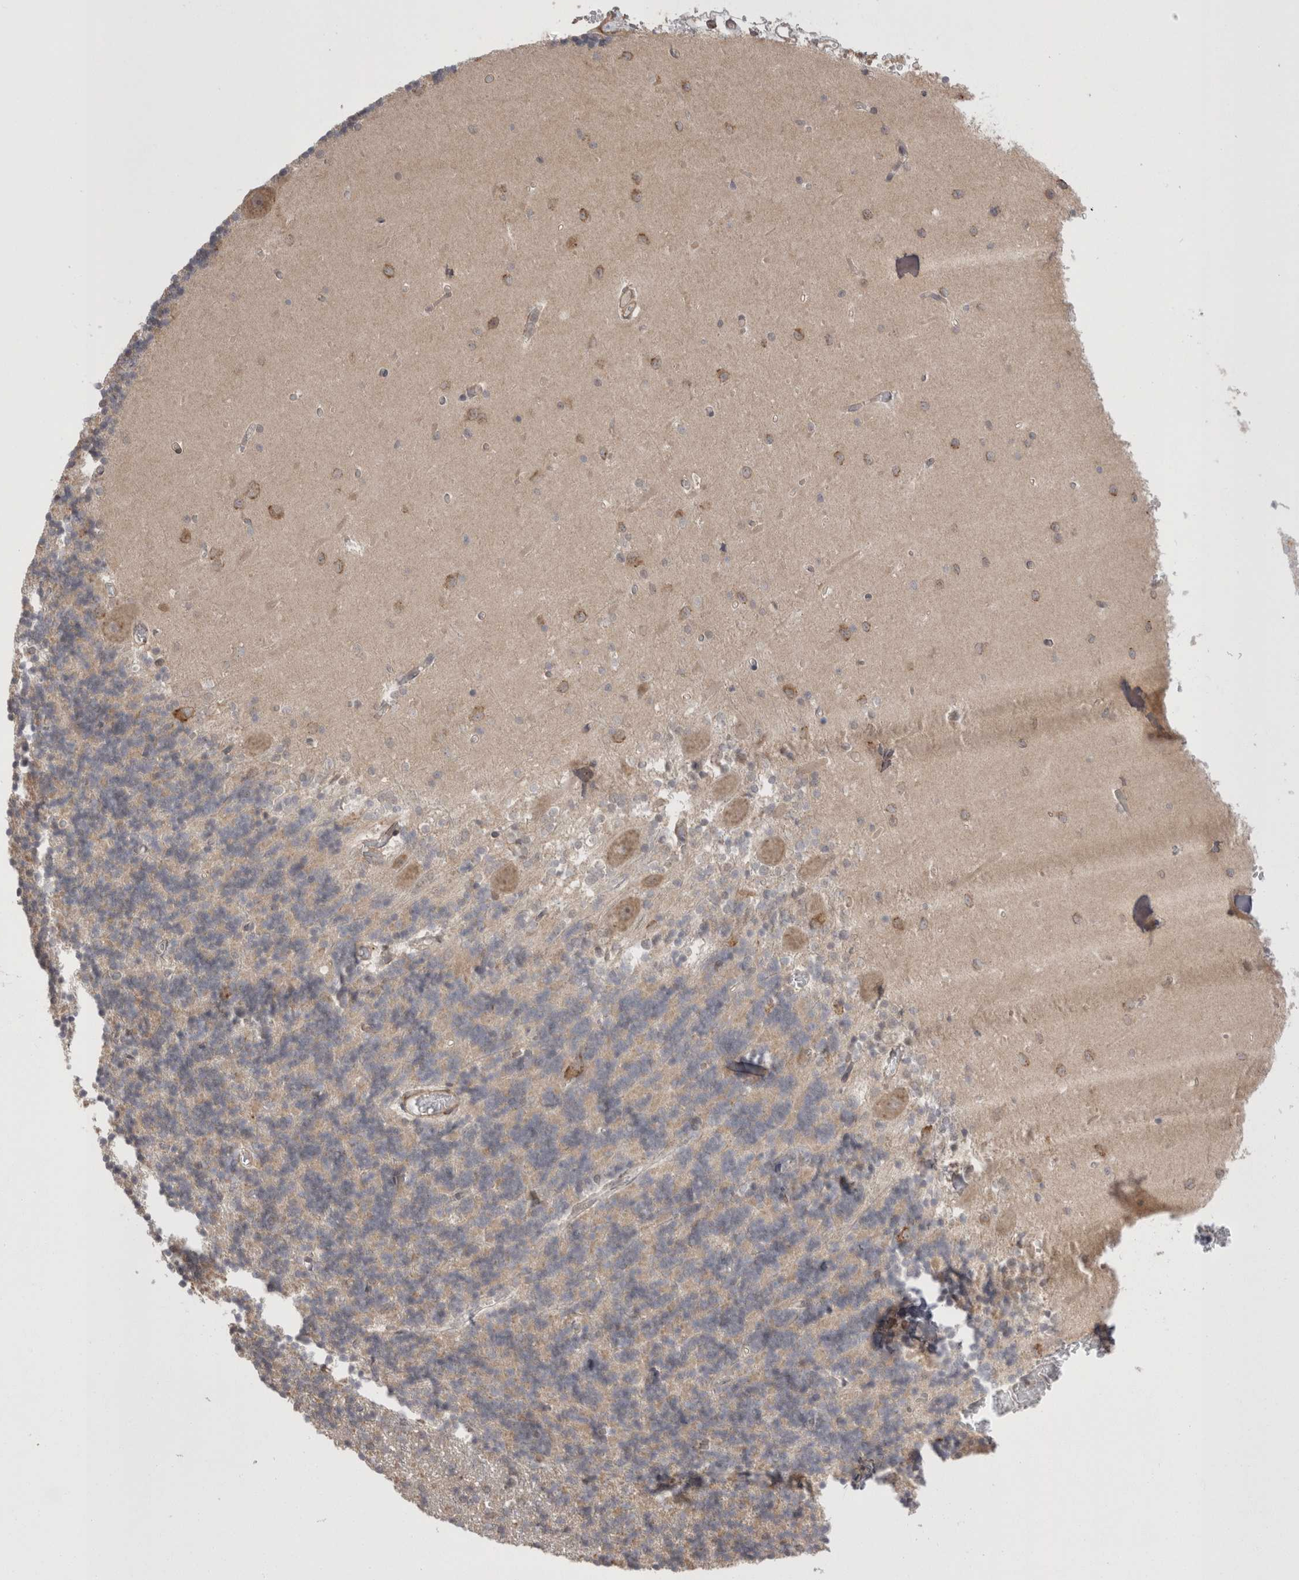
{"staining": {"intensity": "weak", "quantity": "25%-75%", "location": "cytoplasmic/membranous"}, "tissue": "cerebellum", "cell_type": "Cells in granular layer", "image_type": "normal", "snomed": [{"axis": "morphology", "description": "Normal tissue, NOS"}, {"axis": "topography", "description": "Cerebellum"}], "caption": "Protein staining of normal cerebellum displays weak cytoplasmic/membranous expression in about 25%-75% of cells in granular layer. The protein of interest is shown in brown color, while the nuclei are stained blue.", "gene": "EXOSC4", "patient": {"sex": "male", "age": 37}}